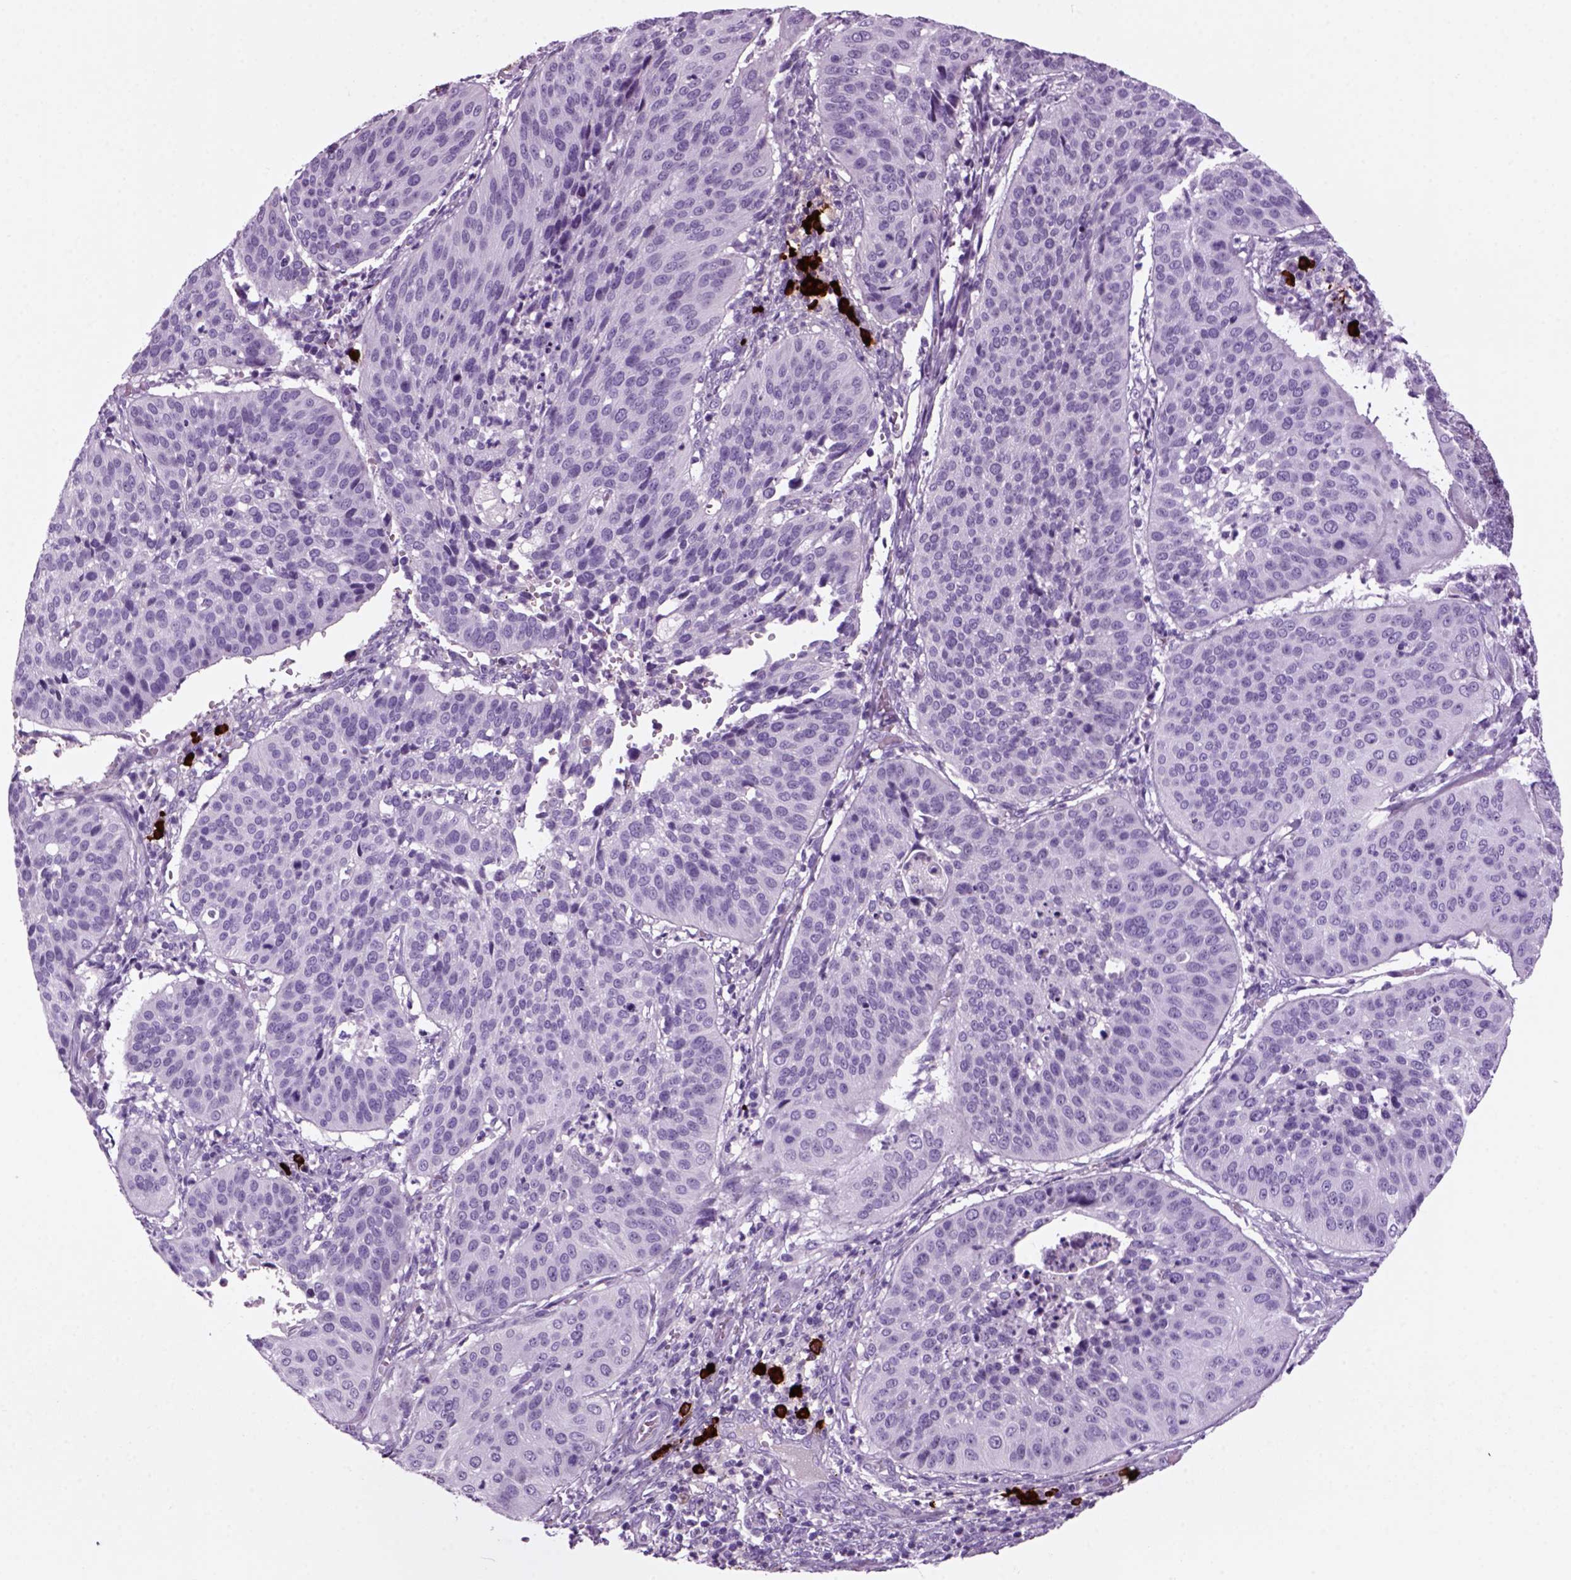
{"staining": {"intensity": "negative", "quantity": "none", "location": "none"}, "tissue": "cervical cancer", "cell_type": "Tumor cells", "image_type": "cancer", "snomed": [{"axis": "morphology", "description": "Normal tissue, NOS"}, {"axis": "morphology", "description": "Squamous cell carcinoma, NOS"}, {"axis": "topography", "description": "Cervix"}], "caption": "A histopathology image of cervical cancer stained for a protein exhibits no brown staining in tumor cells.", "gene": "MZB1", "patient": {"sex": "female", "age": 39}}